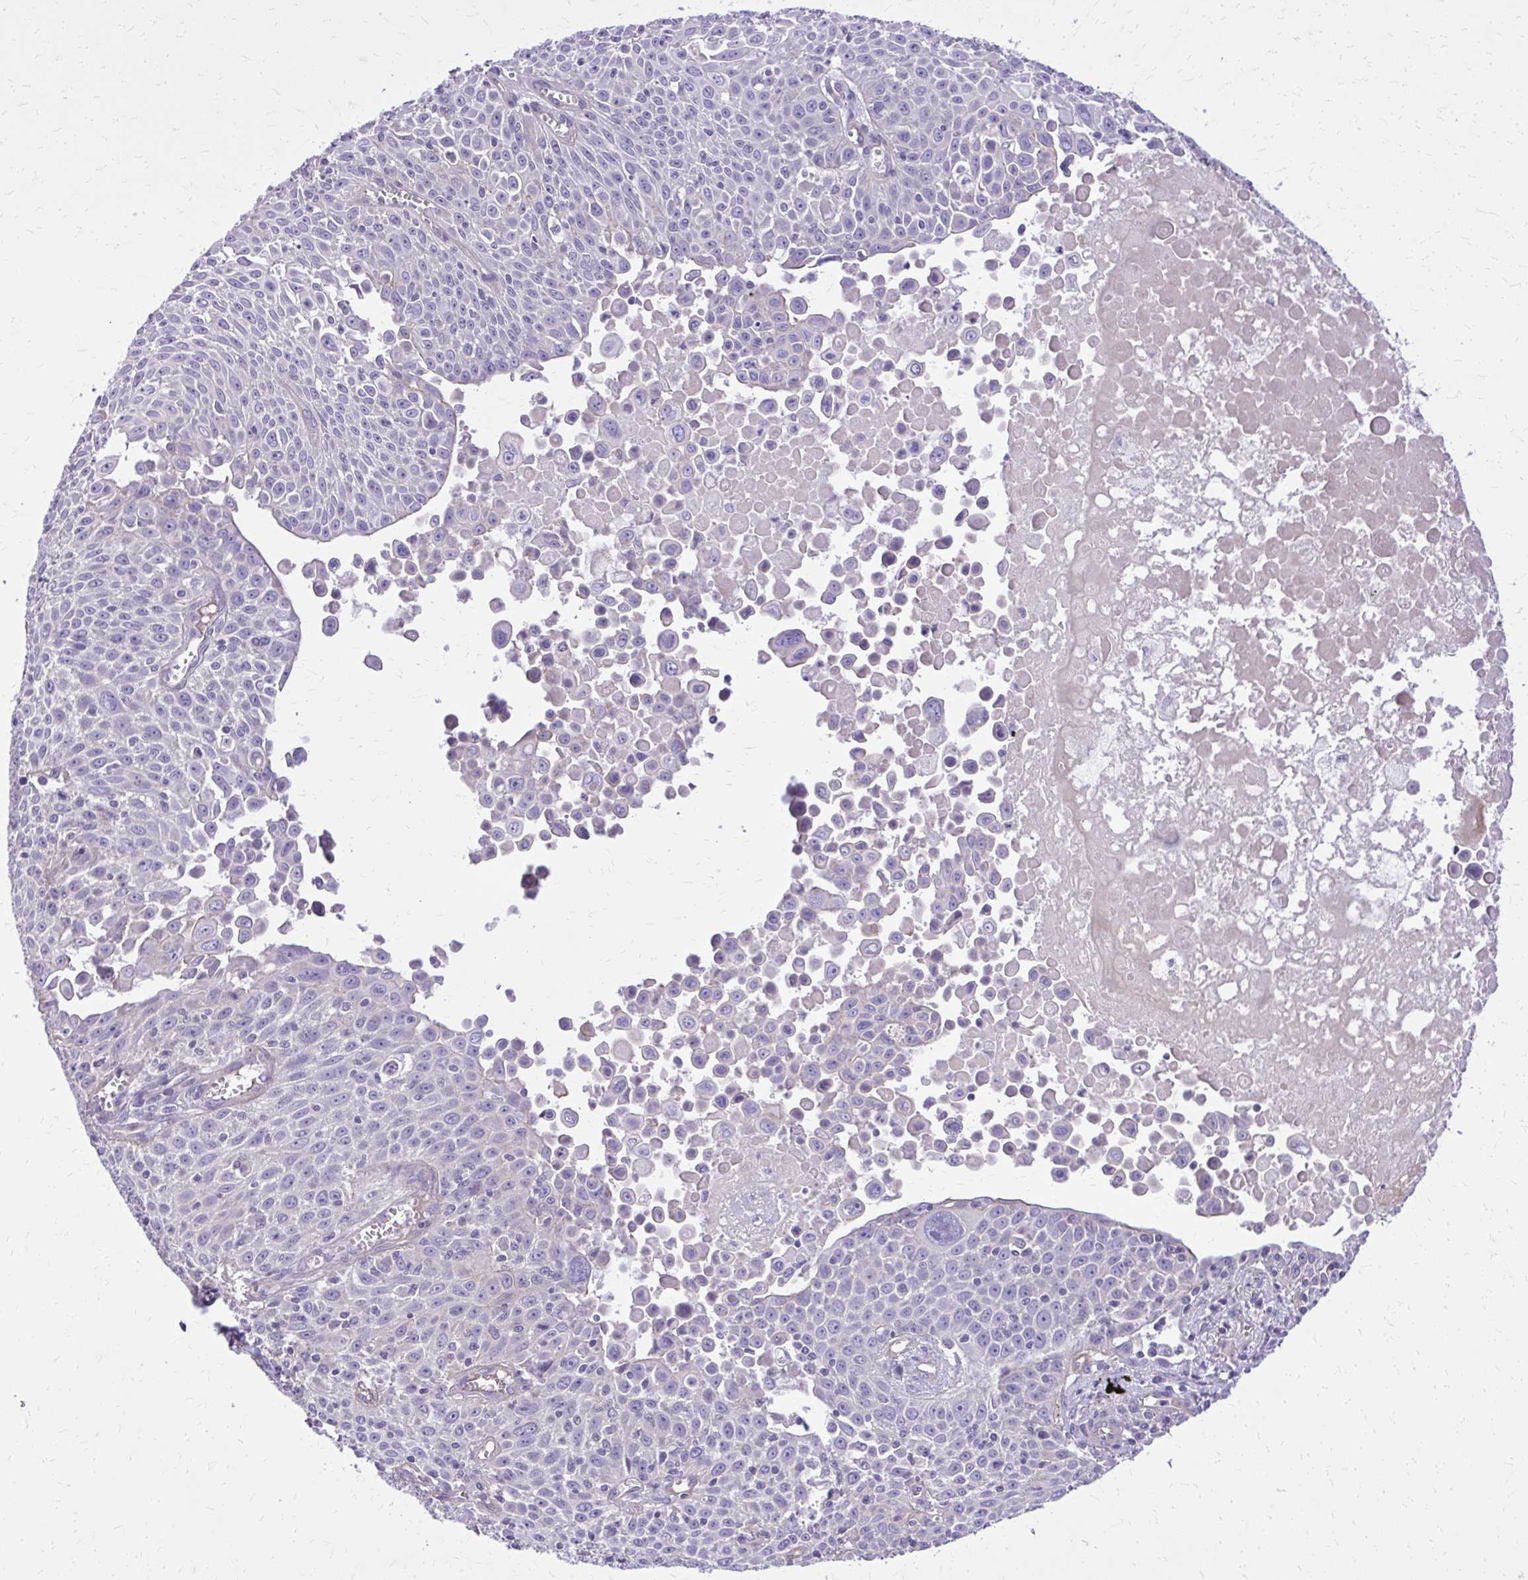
{"staining": {"intensity": "negative", "quantity": "none", "location": "none"}, "tissue": "lung cancer", "cell_type": "Tumor cells", "image_type": "cancer", "snomed": [{"axis": "morphology", "description": "Squamous cell carcinoma, NOS"}, {"axis": "morphology", "description": "Squamous cell carcinoma, metastatic, NOS"}, {"axis": "topography", "description": "Lymph node"}, {"axis": "topography", "description": "Lung"}], "caption": "Immunohistochemistry (IHC) of lung cancer (metastatic squamous cell carcinoma) exhibits no expression in tumor cells. (Brightfield microscopy of DAB (3,3'-diaminobenzidine) immunohistochemistry (IHC) at high magnification).", "gene": "RUNDC3B", "patient": {"sex": "female", "age": 62}}